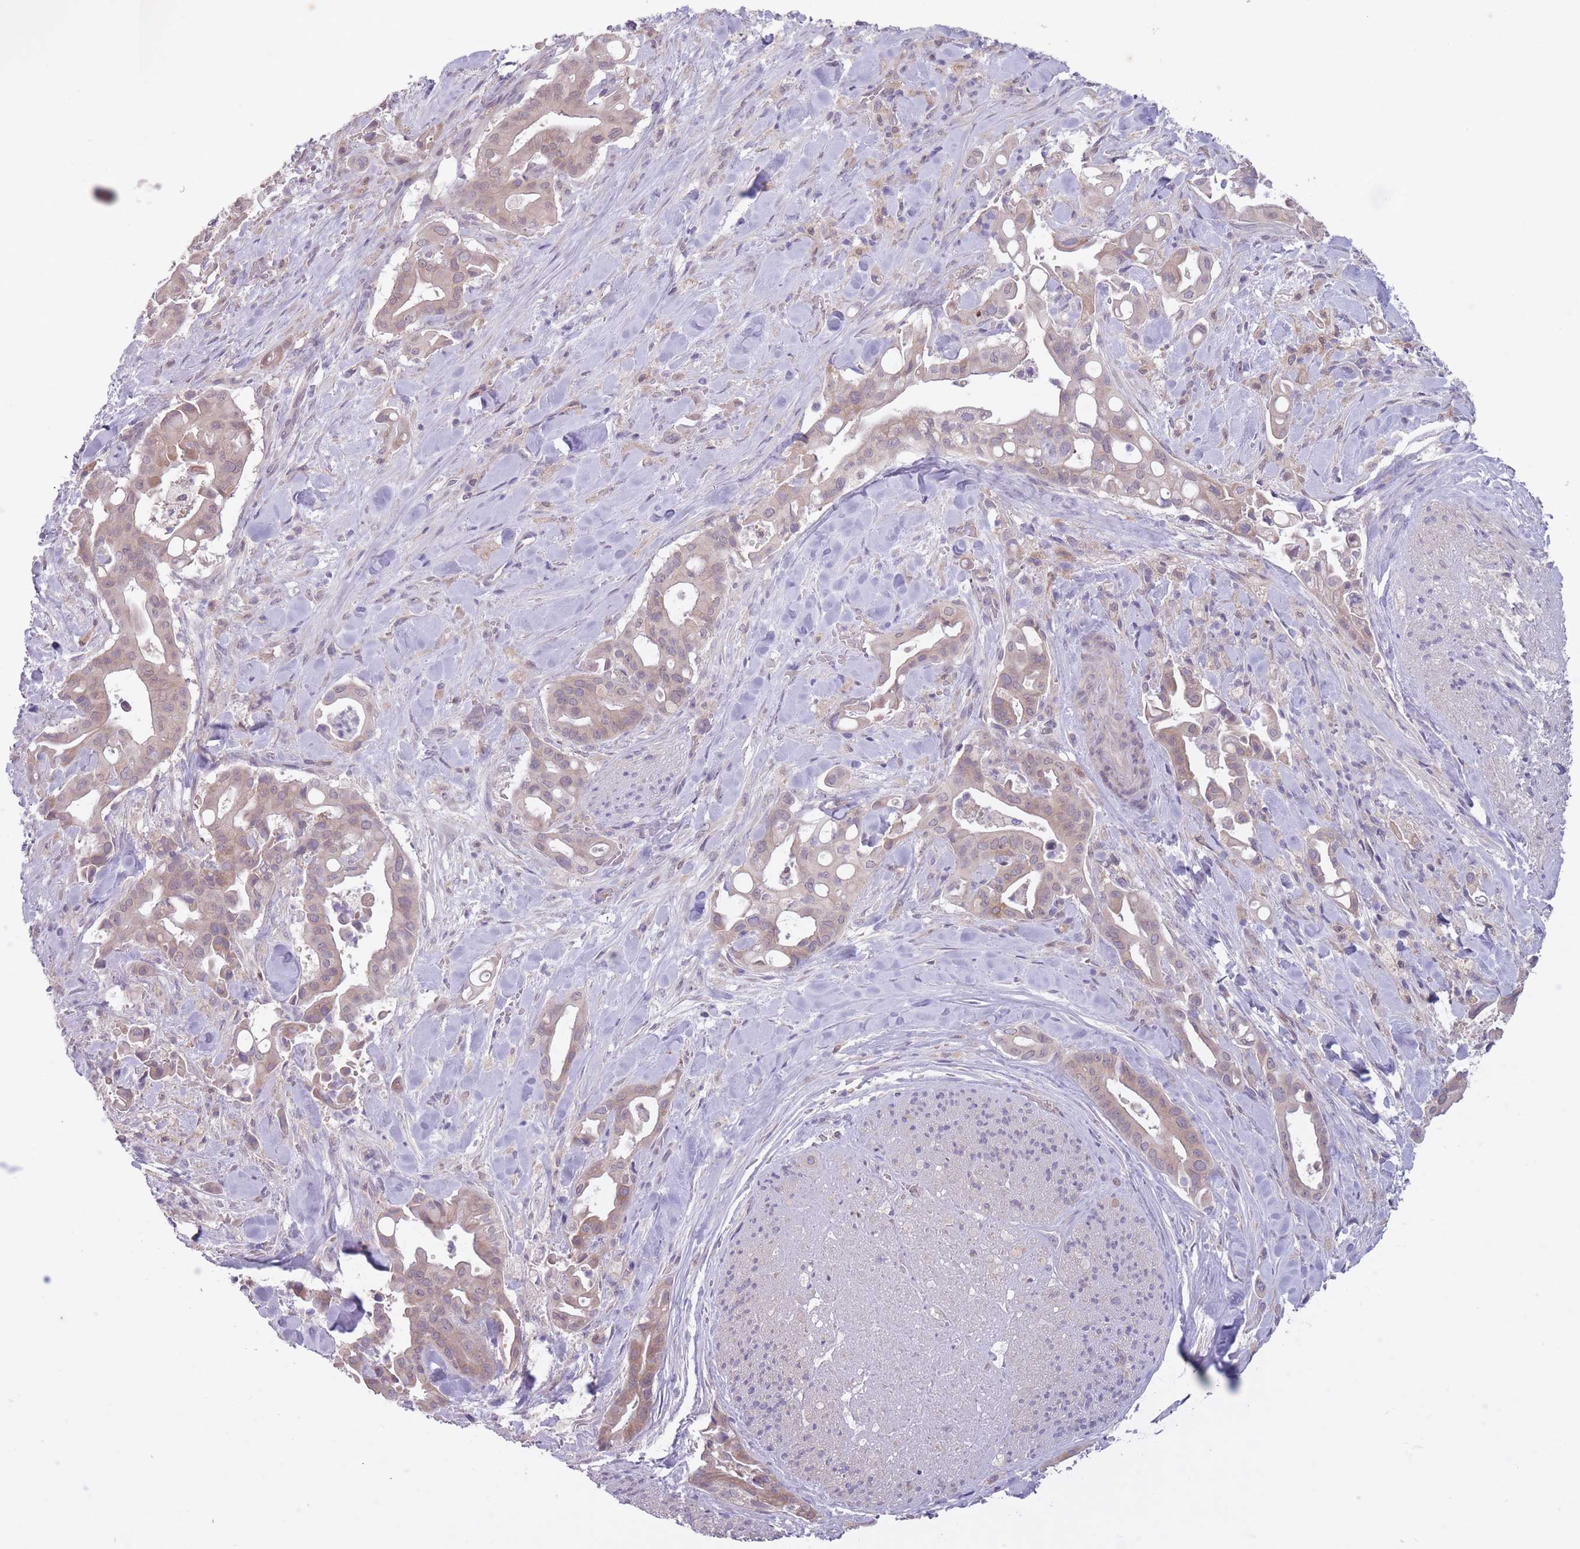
{"staining": {"intensity": "weak", "quantity": ">75%", "location": "cytoplasmic/membranous"}, "tissue": "liver cancer", "cell_type": "Tumor cells", "image_type": "cancer", "snomed": [{"axis": "morphology", "description": "Cholangiocarcinoma"}, {"axis": "topography", "description": "Liver"}], "caption": "High-magnification brightfield microscopy of cholangiocarcinoma (liver) stained with DAB (brown) and counterstained with hematoxylin (blue). tumor cells exhibit weak cytoplasmic/membranous staining is appreciated in approximately>75% of cells. (DAB (3,3'-diaminobenzidine) = brown stain, brightfield microscopy at high magnification).", "gene": "ARPIN", "patient": {"sex": "female", "age": 68}}